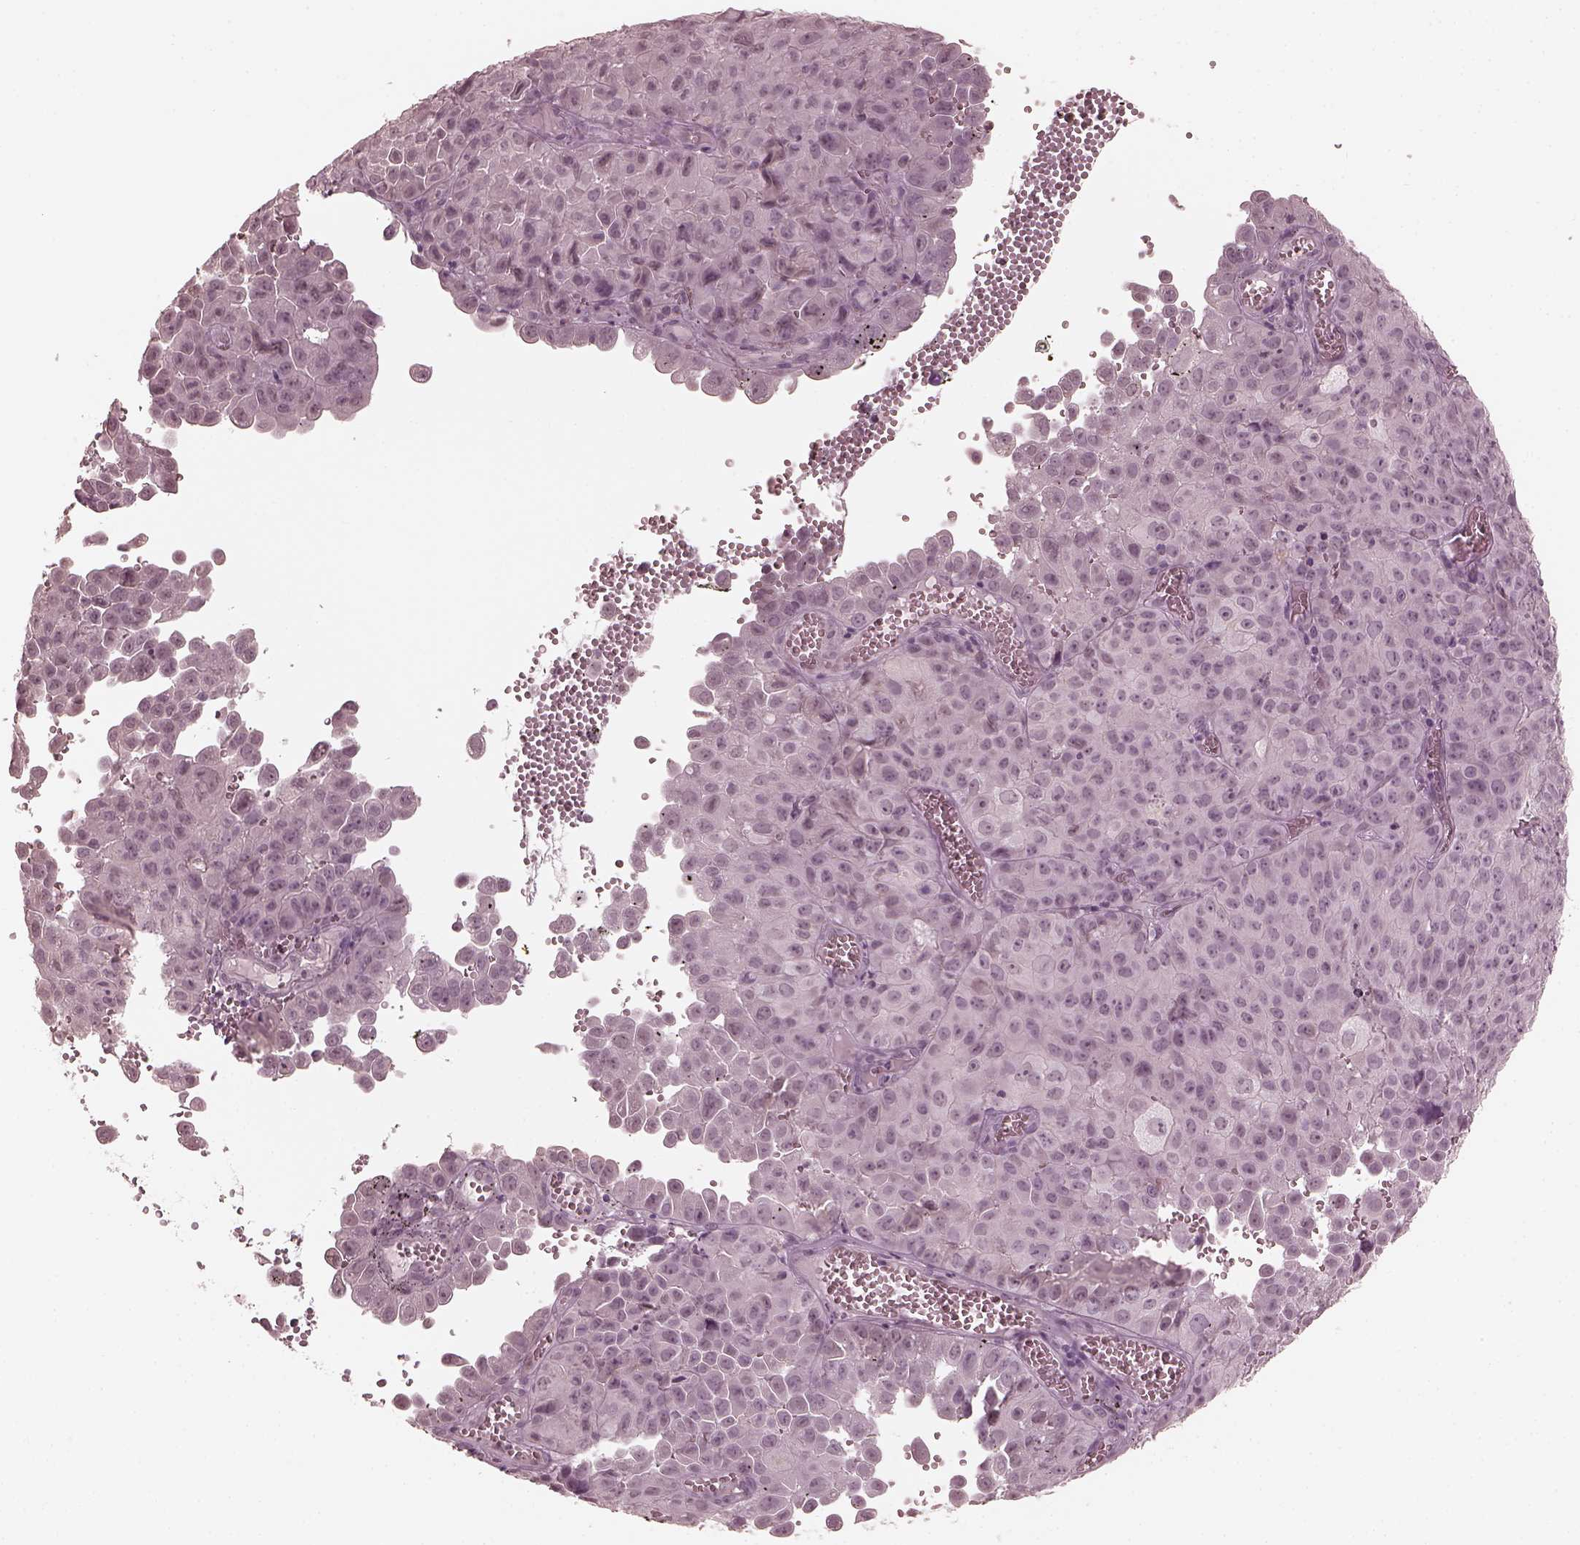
{"staining": {"intensity": "negative", "quantity": "none", "location": "none"}, "tissue": "cervical cancer", "cell_type": "Tumor cells", "image_type": "cancer", "snomed": [{"axis": "morphology", "description": "Squamous cell carcinoma, NOS"}, {"axis": "topography", "description": "Cervix"}], "caption": "Cervical cancer (squamous cell carcinoma) was stained to show a protein in brown. There is no significant expression in tumor cells. Nuclei are stained in blue.", "gene": "OPTC", "patient": {"sex": "female", "age": 55}}